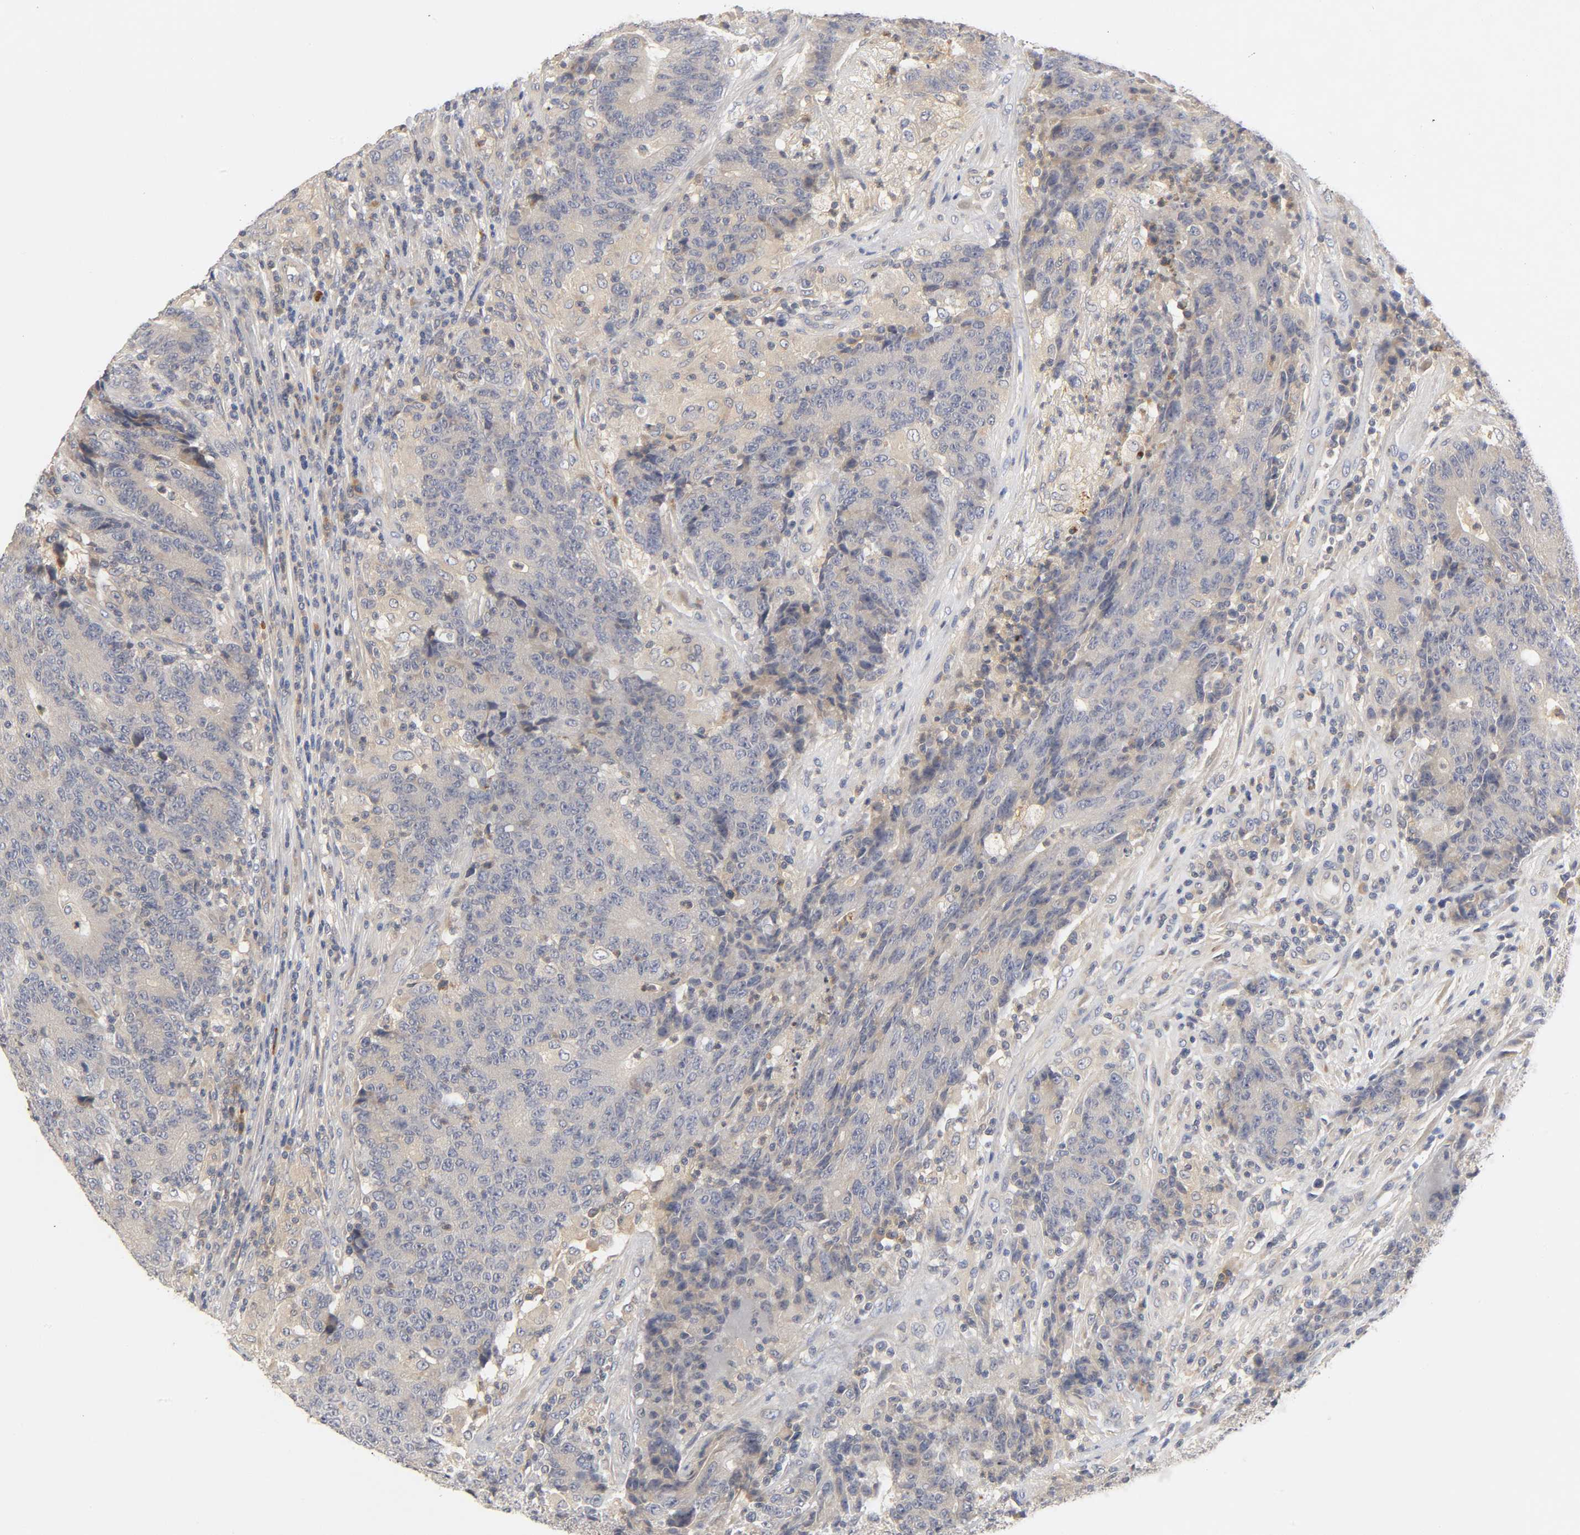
{"staining": {"intensity": "weak", "quantity": "25%-75%", "location": "cytoplasmic/membranous"}, "tissue": "colorectal cancer", "cell_type": "Tumor cells", "image_type": "cancer", "snomed": [{"axis": "morphology", "description": "Normal tissue, NOS"}, {"axis": "morphology", "description": "Adenocarcinoma, NOS"}, {"axis": "topography", "description": "Colon"}], "caption": "Immunohistochemical staining of adenocarcinoma (colorectal) exhibits weak cytoplasmic/membranous protein expression in about 25%-75% of tumor cells.", "gene": "RHOA", "patient": {"sex": "female", "age": 75}}